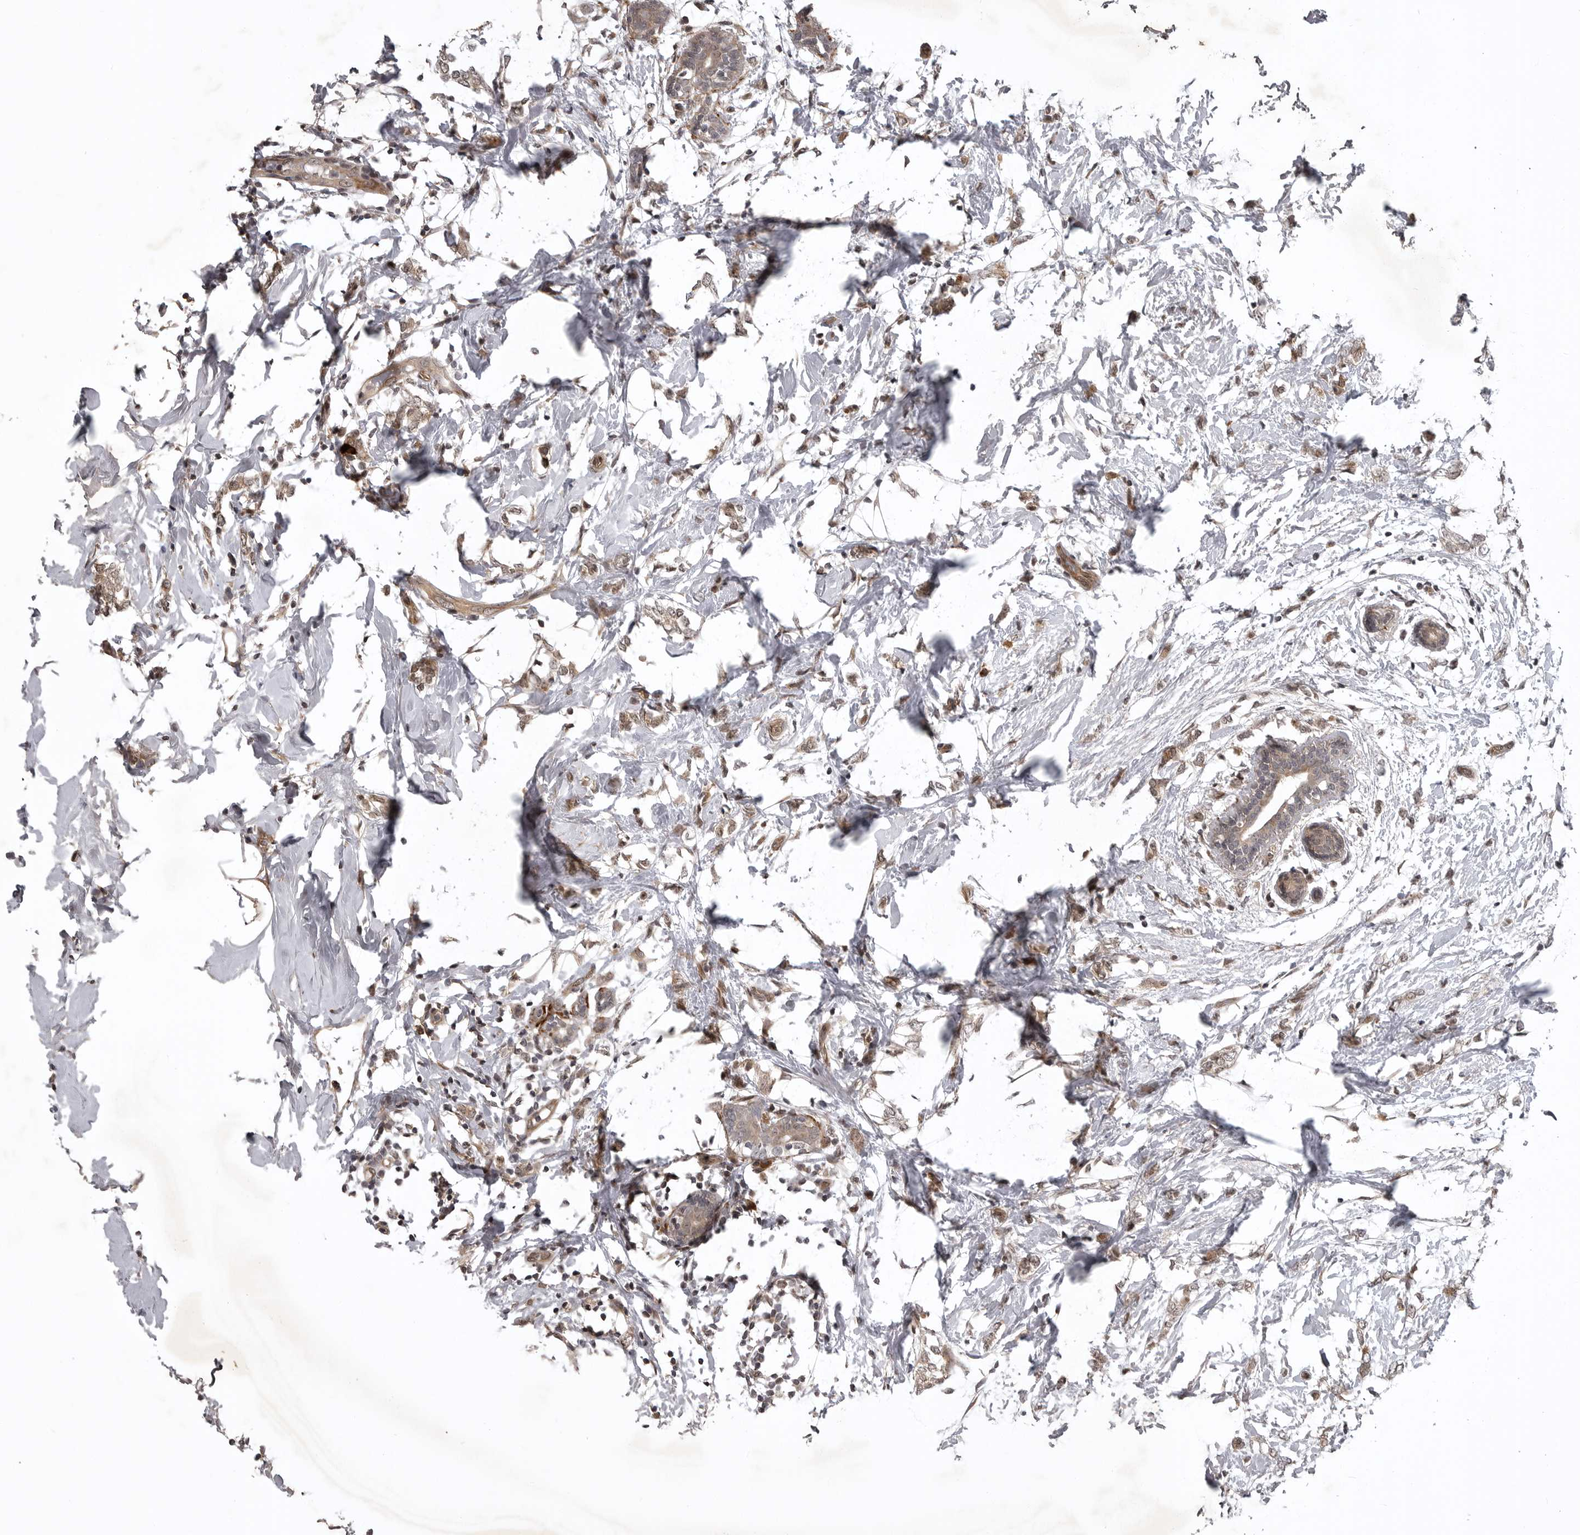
{"staining": {"intensity": "weak", "quantity": ">75%", "location": "cytoplasmic/membranous,nuclear"}, "tissue": "breast cancer", "cell_type": "Tumor cells", "image_type": "cancer", "snomed": [{"axis": "morphology", "description": "Normal tissue, NOS"}, {"axis": "morphology", "description": "Lobular carcinoma"}, {"axis": "topography", "description": "Breast"}], "caption": "A low amount of weak cytoplasmic/membranous and nuclear staining is identified in approximately >75% of tumor cells in breast cancer tissue. The staining was performed using DAB, with brown indicating positive protein expression. Nuclei are stained blue with hematoxylin.", "gene": "SNX16", "patient": {"sex": "female", "age": 47}}